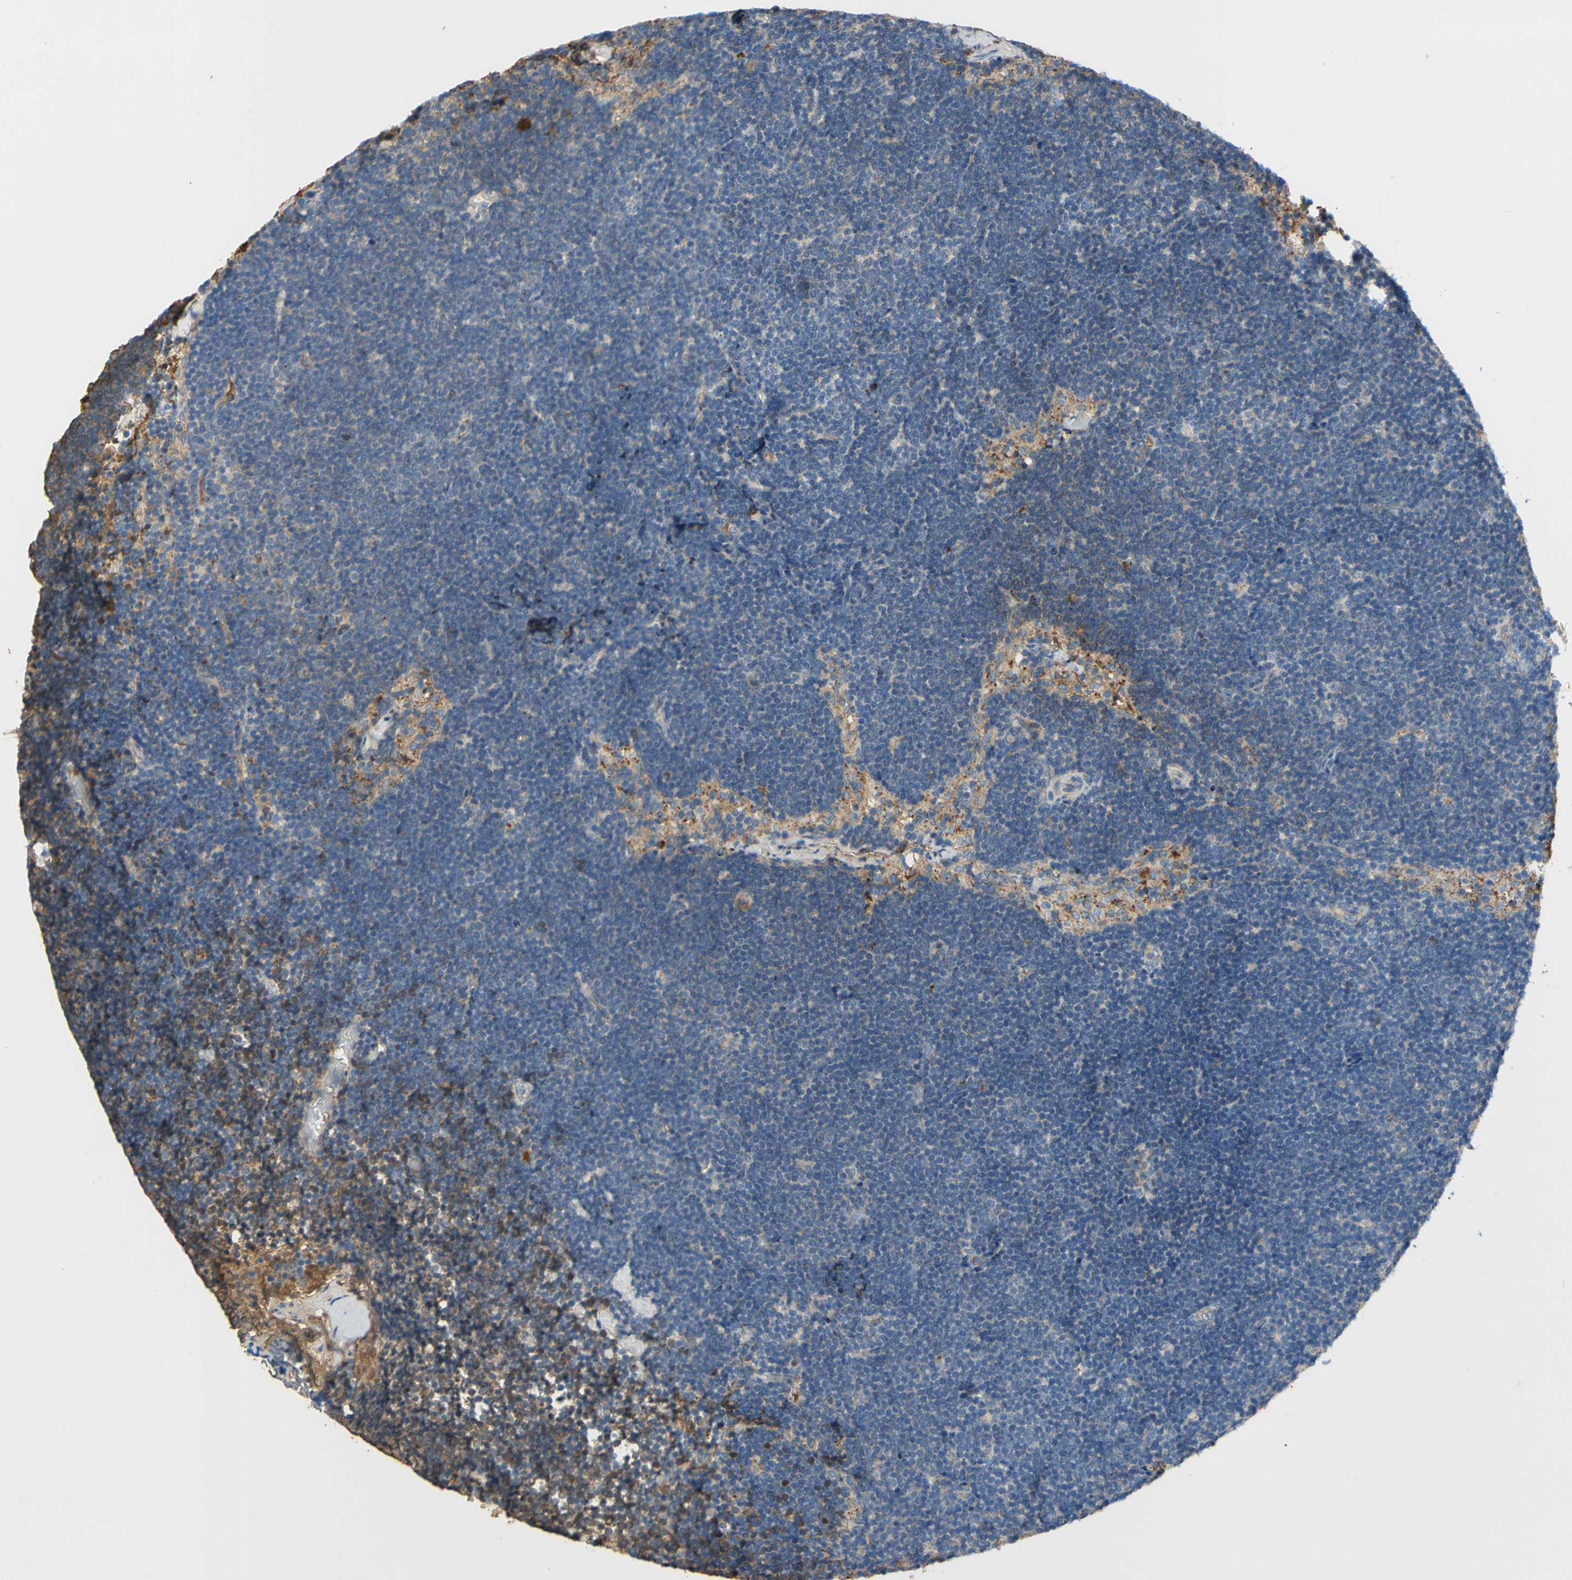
{"staining": {"intensity": "weak", "quantity": "25%-75%", "location": "cytoplasmic/membranous"}, "tissue": "lymph node", "cell_type": "Germinal center cells", "image_type": "normal", "snomed": [{"axis": "morphology", "description": "Normal tissue, NOS"}, {"axis": "topography", "description": "Lymph node"}], "caption": "Protein staining shows weak cytoplasmic/membranous positivity in approximately 25%-75% of germinal center cells in benign lymph node. The staining is performed using DAB brown chromogen to label protein expression. The nuclei are counter-stained blue using hematoxylin.", "gene": "TIMP2", "patient": {"sex": "male", "age": 63}}